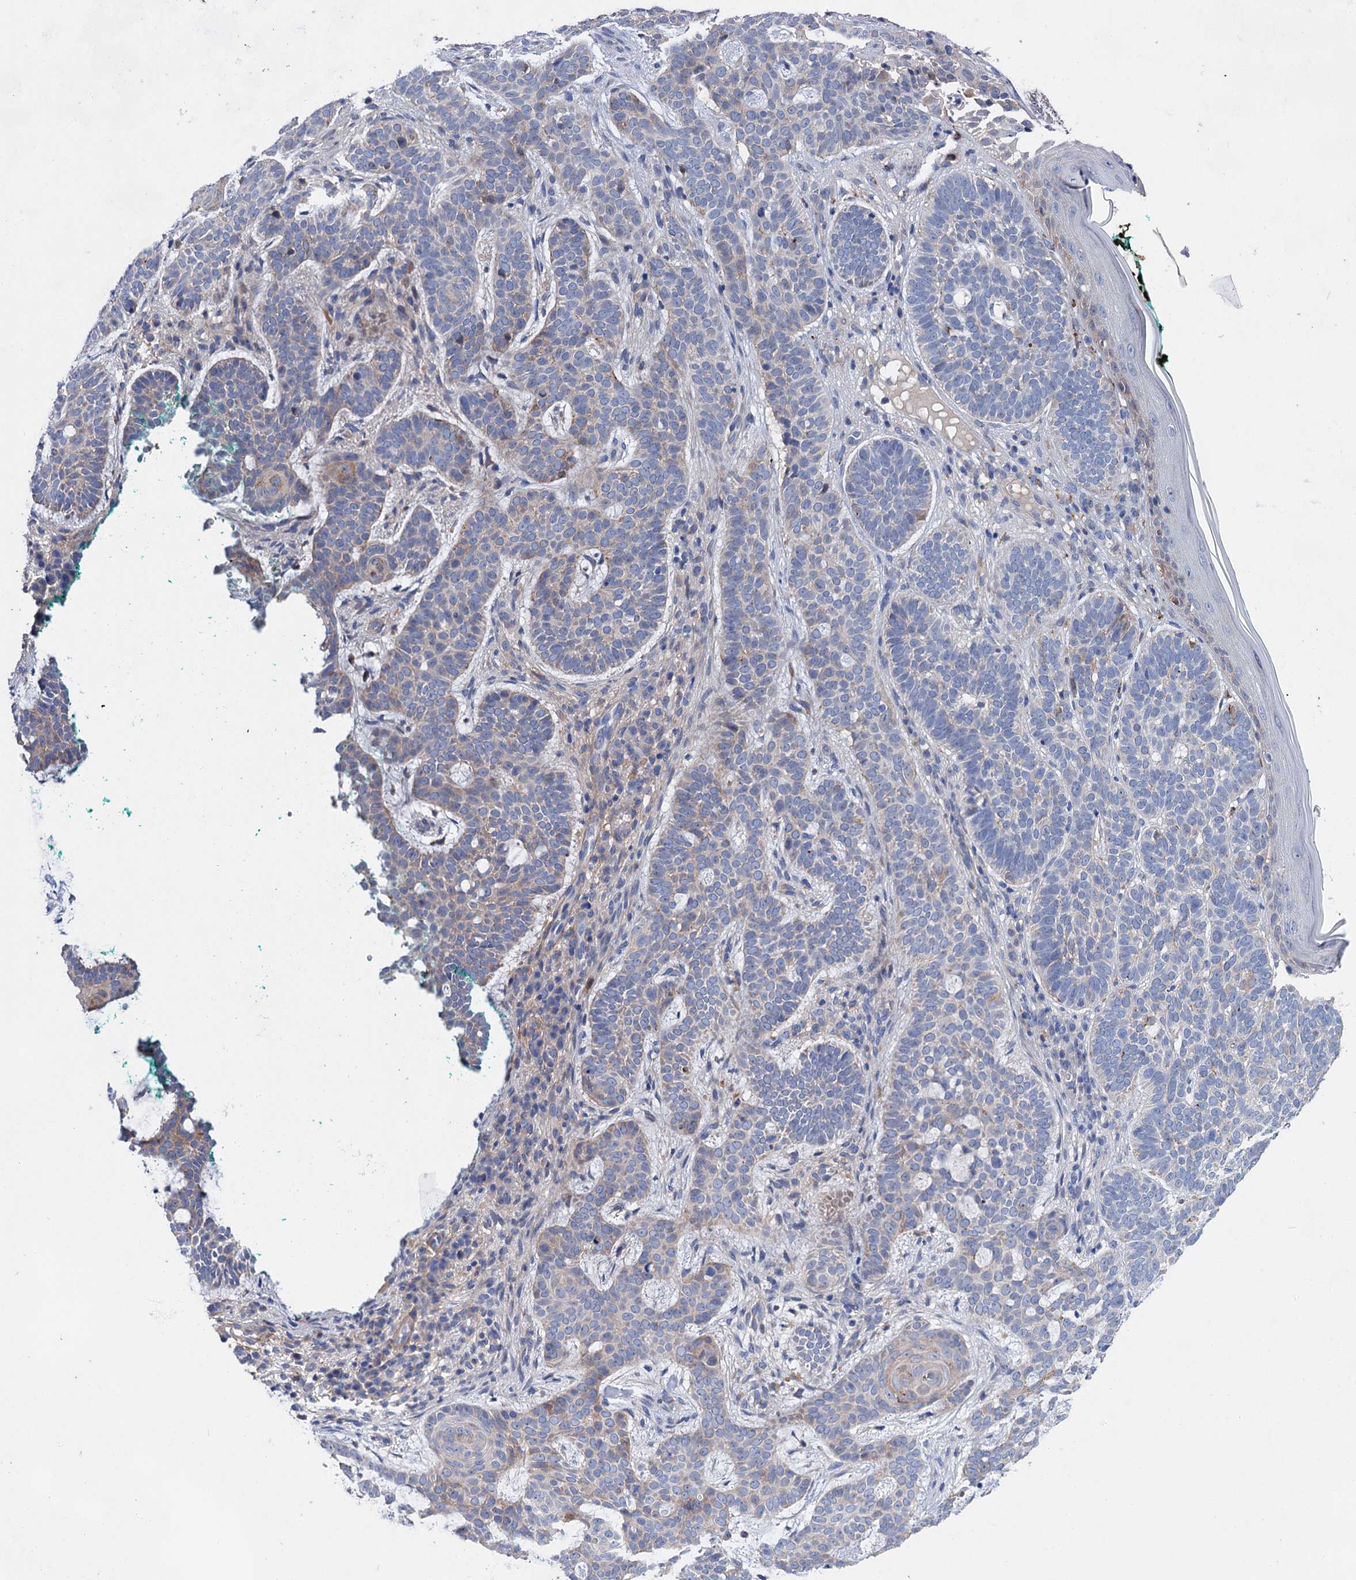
{"staining": {"intensity": "weak", "quantity": "<25%", "location": "cytoplasmic/membranous"}, "tissue": "skin cancer", "cell_type": "Tumor cells", "image_type": "cancer", "snomed": [{"axis": "morphology", "description": "Basal cell carcinoma"}, {"axis": "topography", "description": "Skin"}], "caption": "The immunohistochemistry histopathology image has no significant expression in tumor cells of skin basal cell carcinoma tissue.", "gene": "GPR155", "patient": {"sex": "male", "age": 85}}